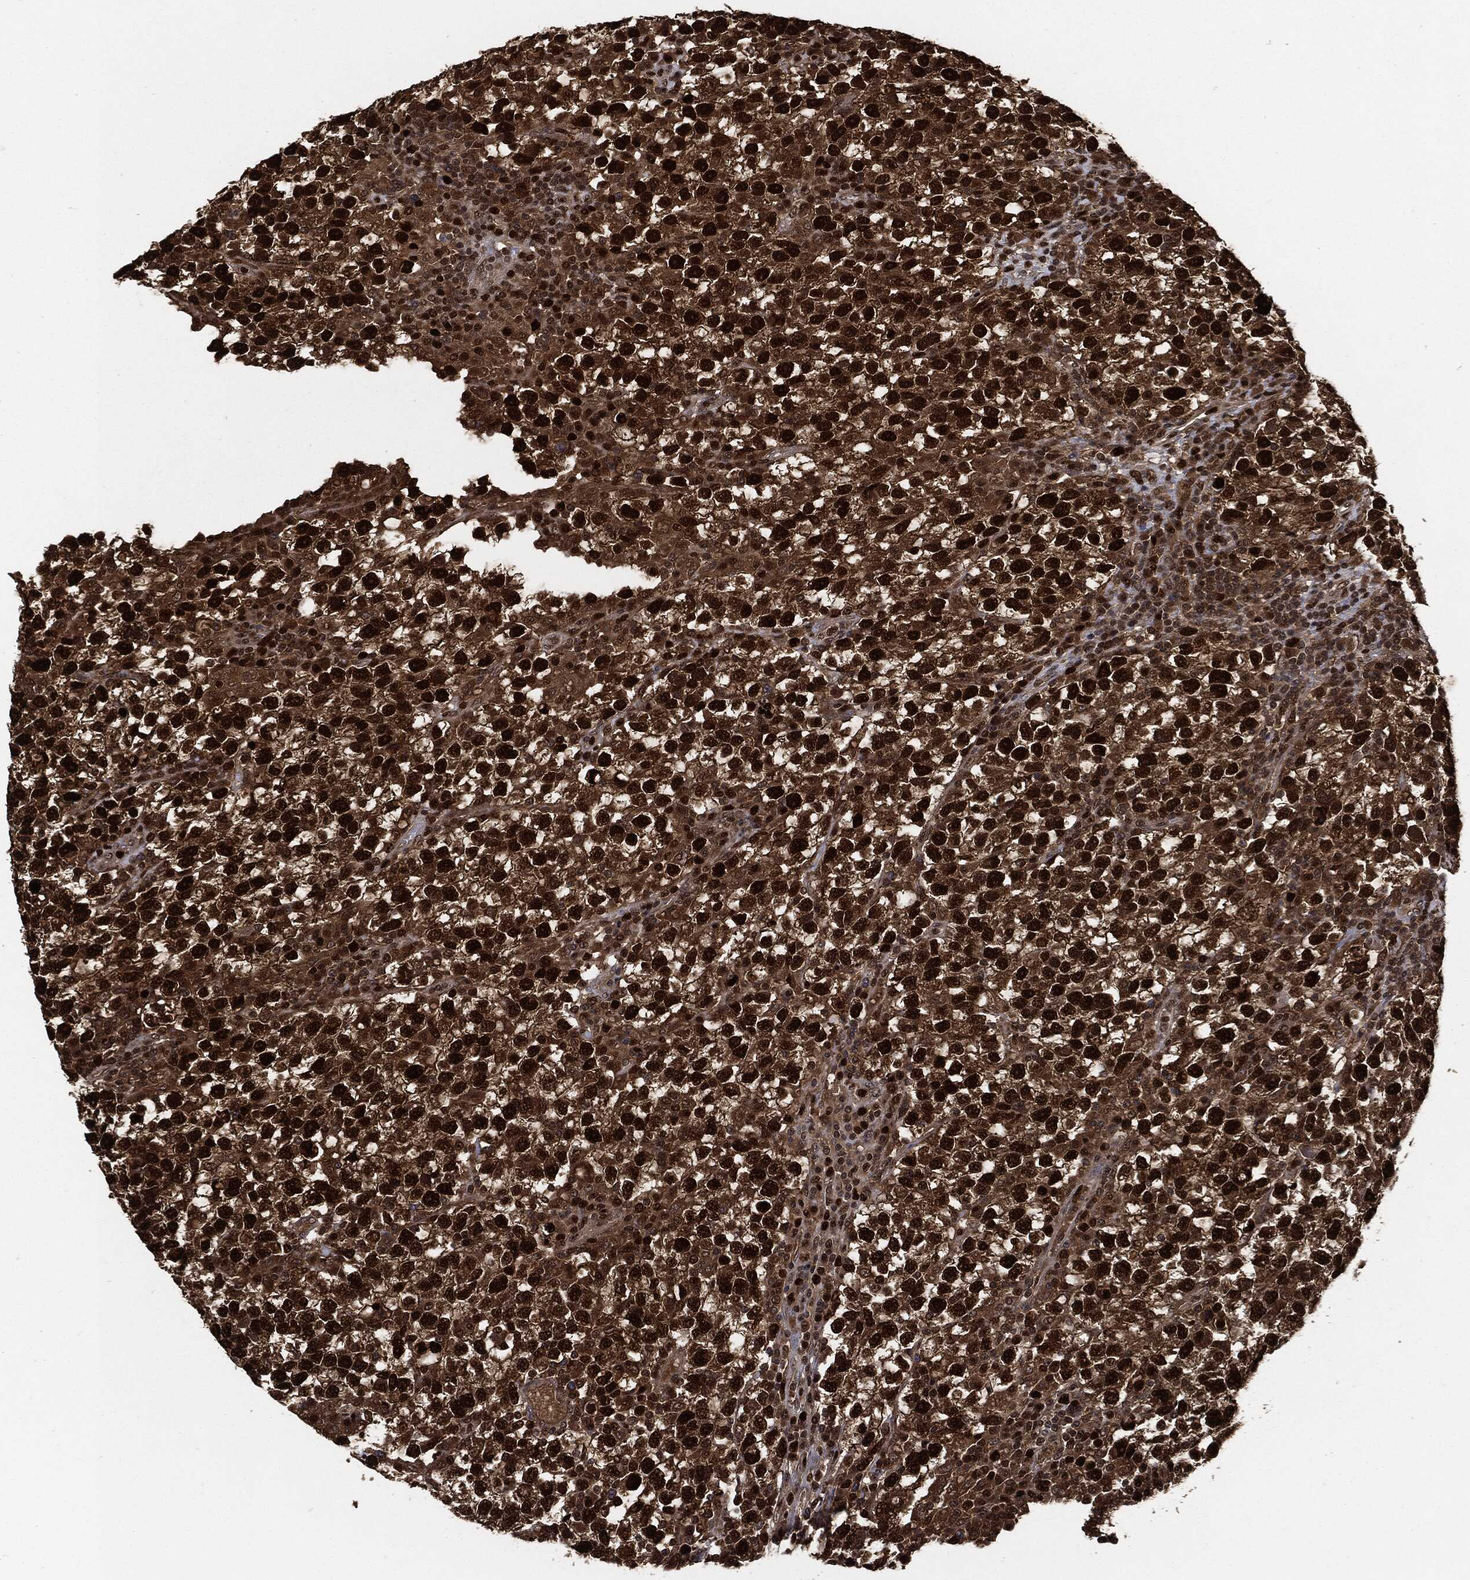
{"staining": {"intensity": "strong", "quantity": ">75%", "location": "nuclear"}, "tissue": "testis cancer", "cell_type": "Tumor cells", "image_type": "cancer", "snomed": [{"axis": "morphology", "description": "Seminoma, NOS"}, {"axis": "topography", "description": "Testis"}], "caption": "Immunohistochemistry (IHC) photomicrograph of human testis cancer (seminoma) stained for a protein (brown), which displays high levels of strong nuclear staining in approximately >75% of tumor cells.", "gene": "PCNA", "patient": {"sex": "male", "age": 47}}